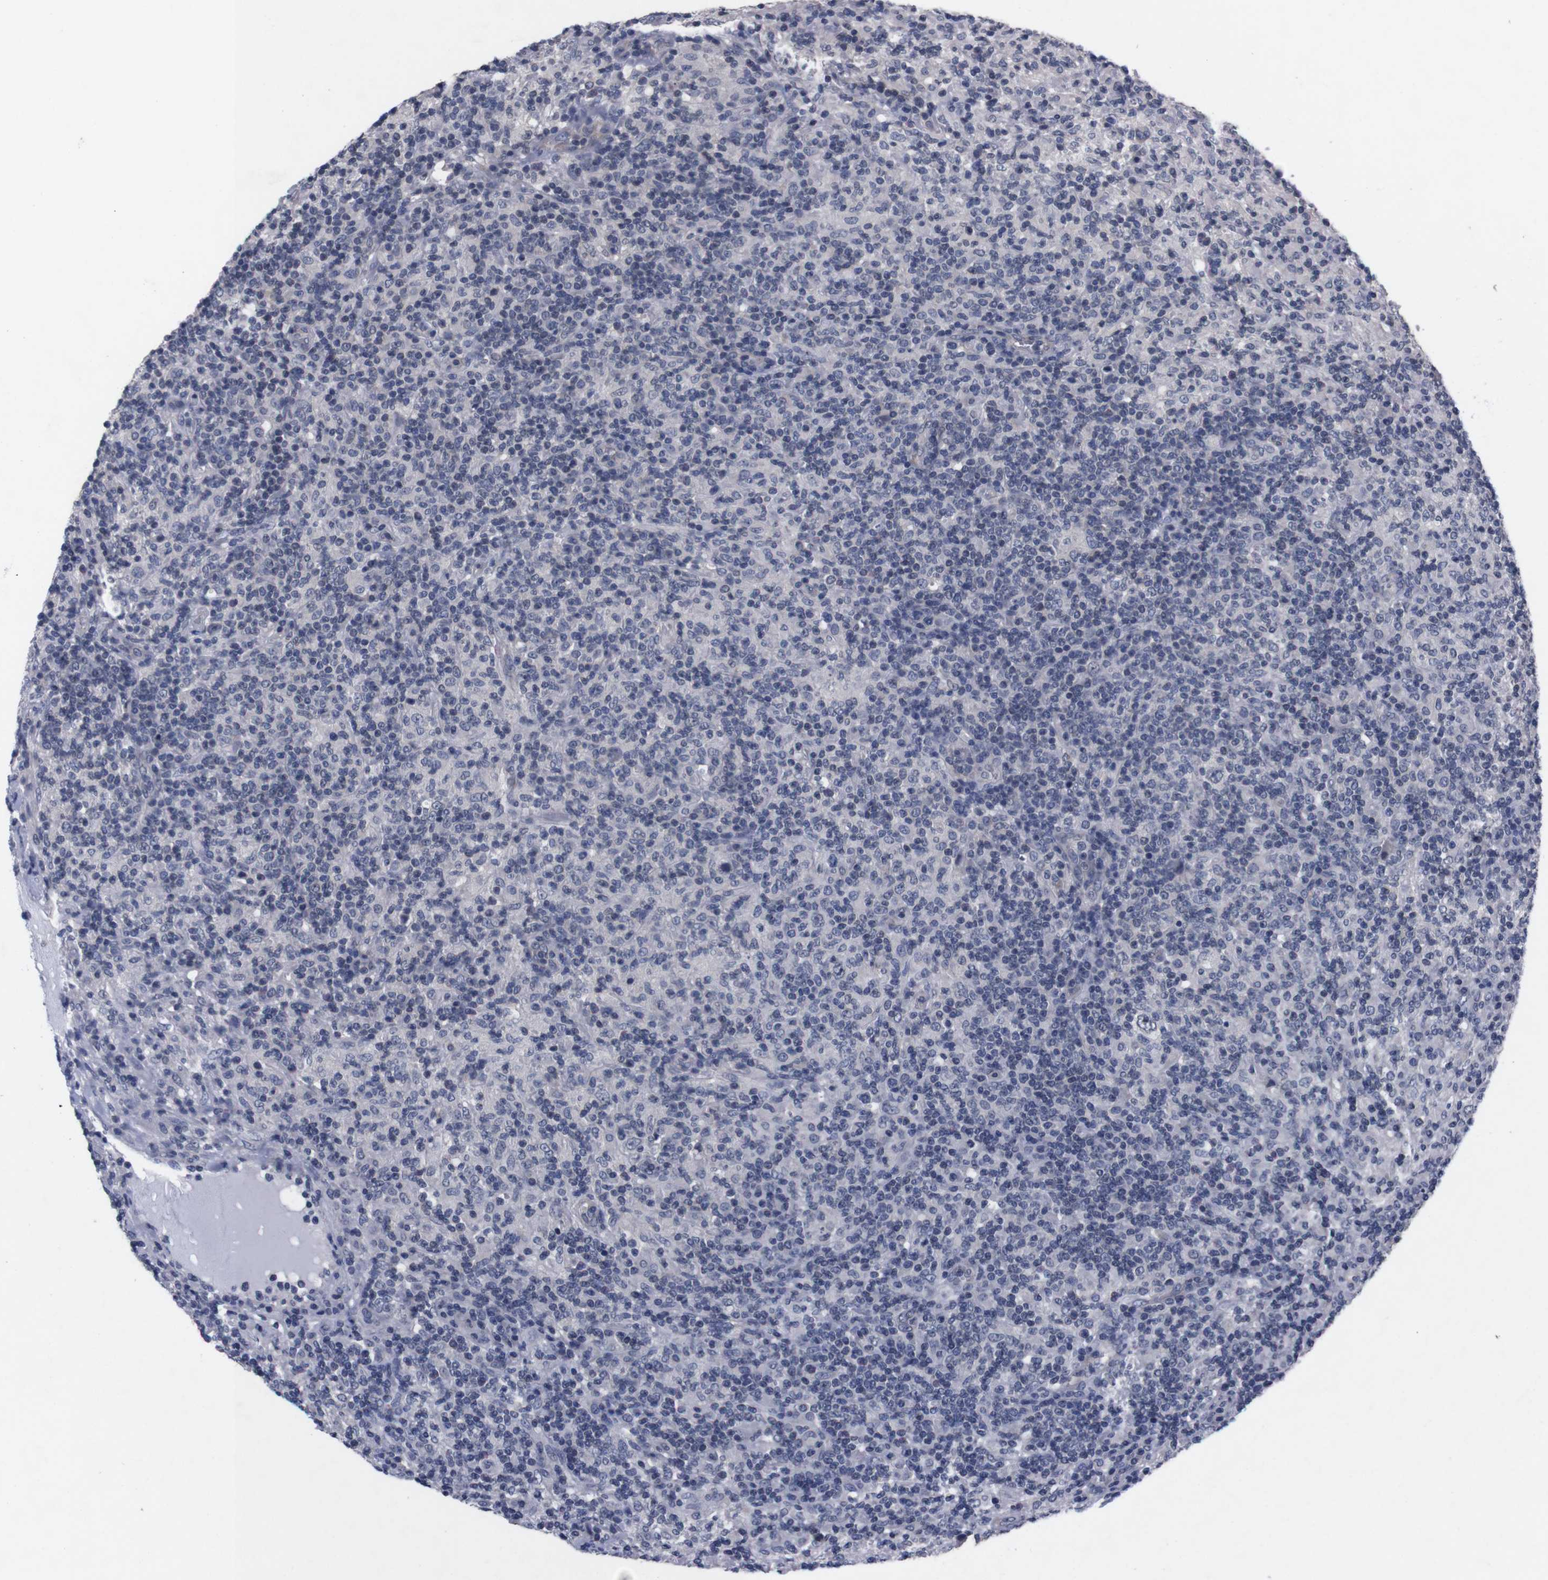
{"staining": {"intensity": "negative", "quantity": "none", "location": "none"}, "tissue": "lymphoma", "cell_type": "Tumor cells", "image_type": "cancer", "snomed": [{"axis": "morphology", "description": "Hodgkin's disease, NOS"}, {"axis": "topography", "description": "Lymph node"}], "caption": "An immunohistochemistry (IHC) image of lymphoma is shown. There is no staining in tumor cells of lymphoma. The staining is performed using DAB (3,3'-diaminobenzidine) brown chromogen with nuclei counter-stained in using hematoxylin.", "gene": "TNFRSF21", "patient": {"sex": "male", "age": 70}}